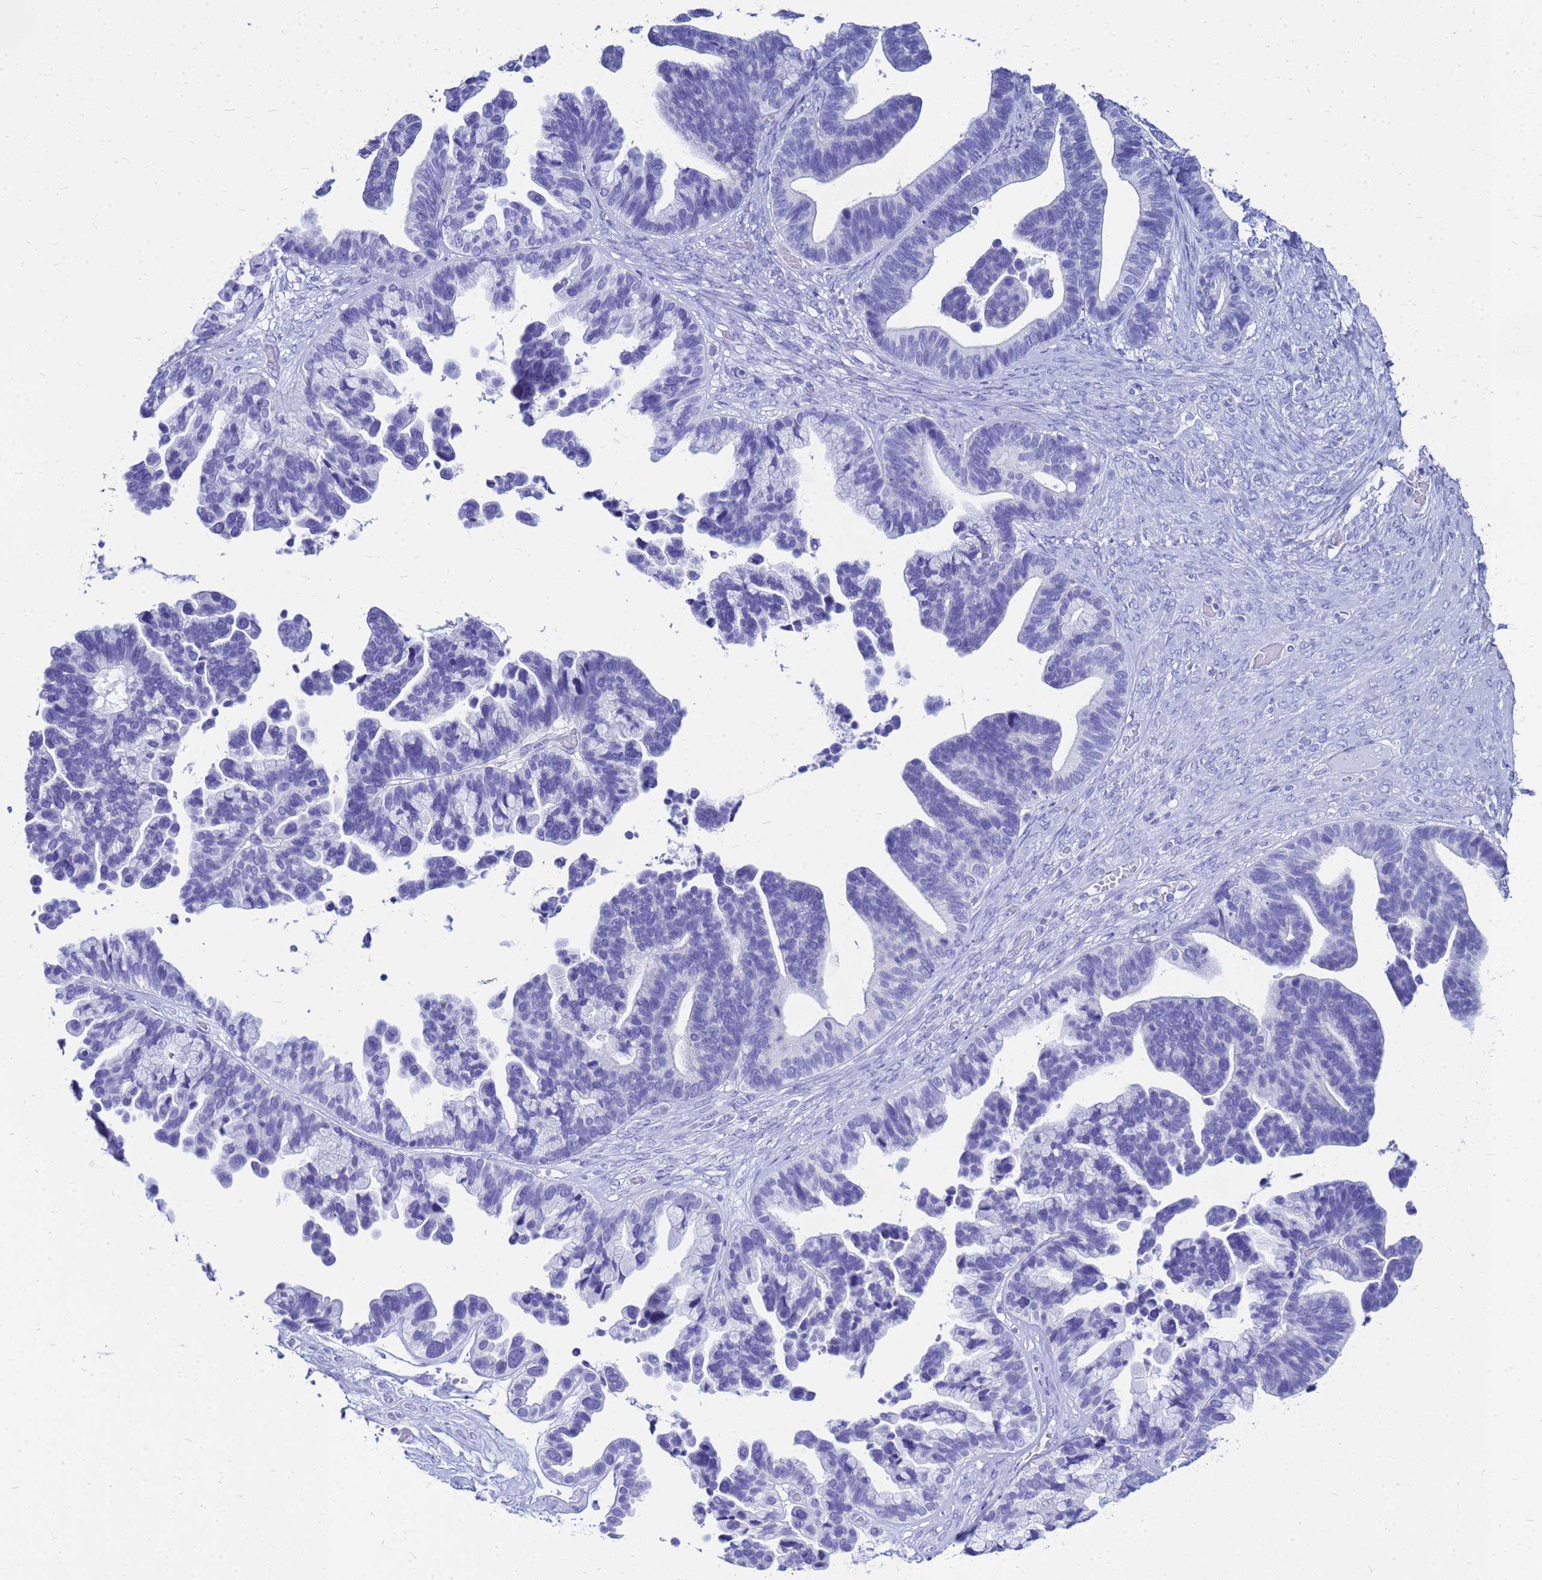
{"staining": {"intensity": "negative", "quantity": "none", "location": "none"}, "tissue": "ovarian cancer", "cell_type": "Tumor cells", "image_type": "cancer", "snomed": [{"axis": "morphology", "description": "Cystadenocarcinoma, serous, NOS"}, {"axis": "topography", "description": "Ovary"}], "caption": "Histopathology image shows no significant protein positivity in tumor cells of ovarian serous cystadenocarcinoma.", "gene": "CKB", "patient": {"sex": "female", "age": 56}}